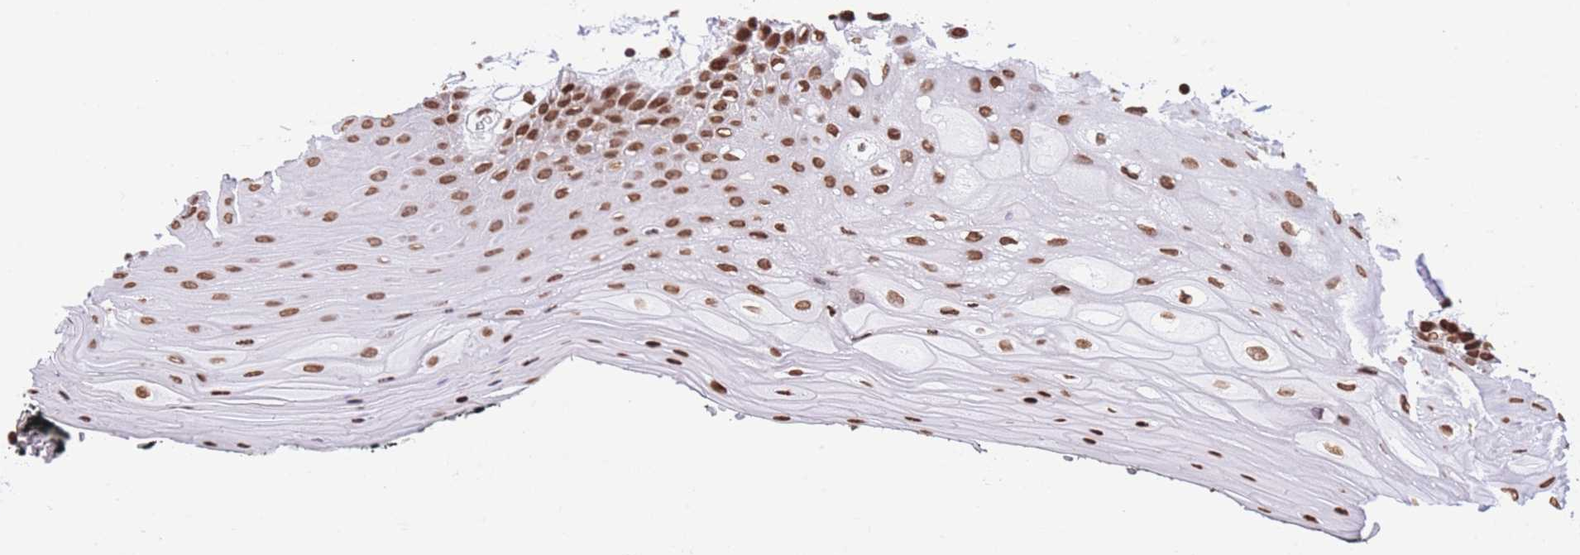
{"staining": {"intensity": "strong", "quantity": ">75%", "location": "nuclear"}, "tissue": "oral mucosa", "cell_type": "Squamous epithelial cells", "image_type": "normal", "snomed": [{"axis": "morphology", "description": "Normal tissue, NOS"}, {"axis": "topography", "description": "Oral tissue"}, {"axis": "topography", "description": "Tounge, NOS"}], "caption": "This image displays immunohistochemistry (IHC) staining of unremarkable human oral mucosa, with high strong nuclear staining in about >75% of squamous epithelial cells.", "gene": "H2BC10", "patient": {"sex": "female", "age": 59}}